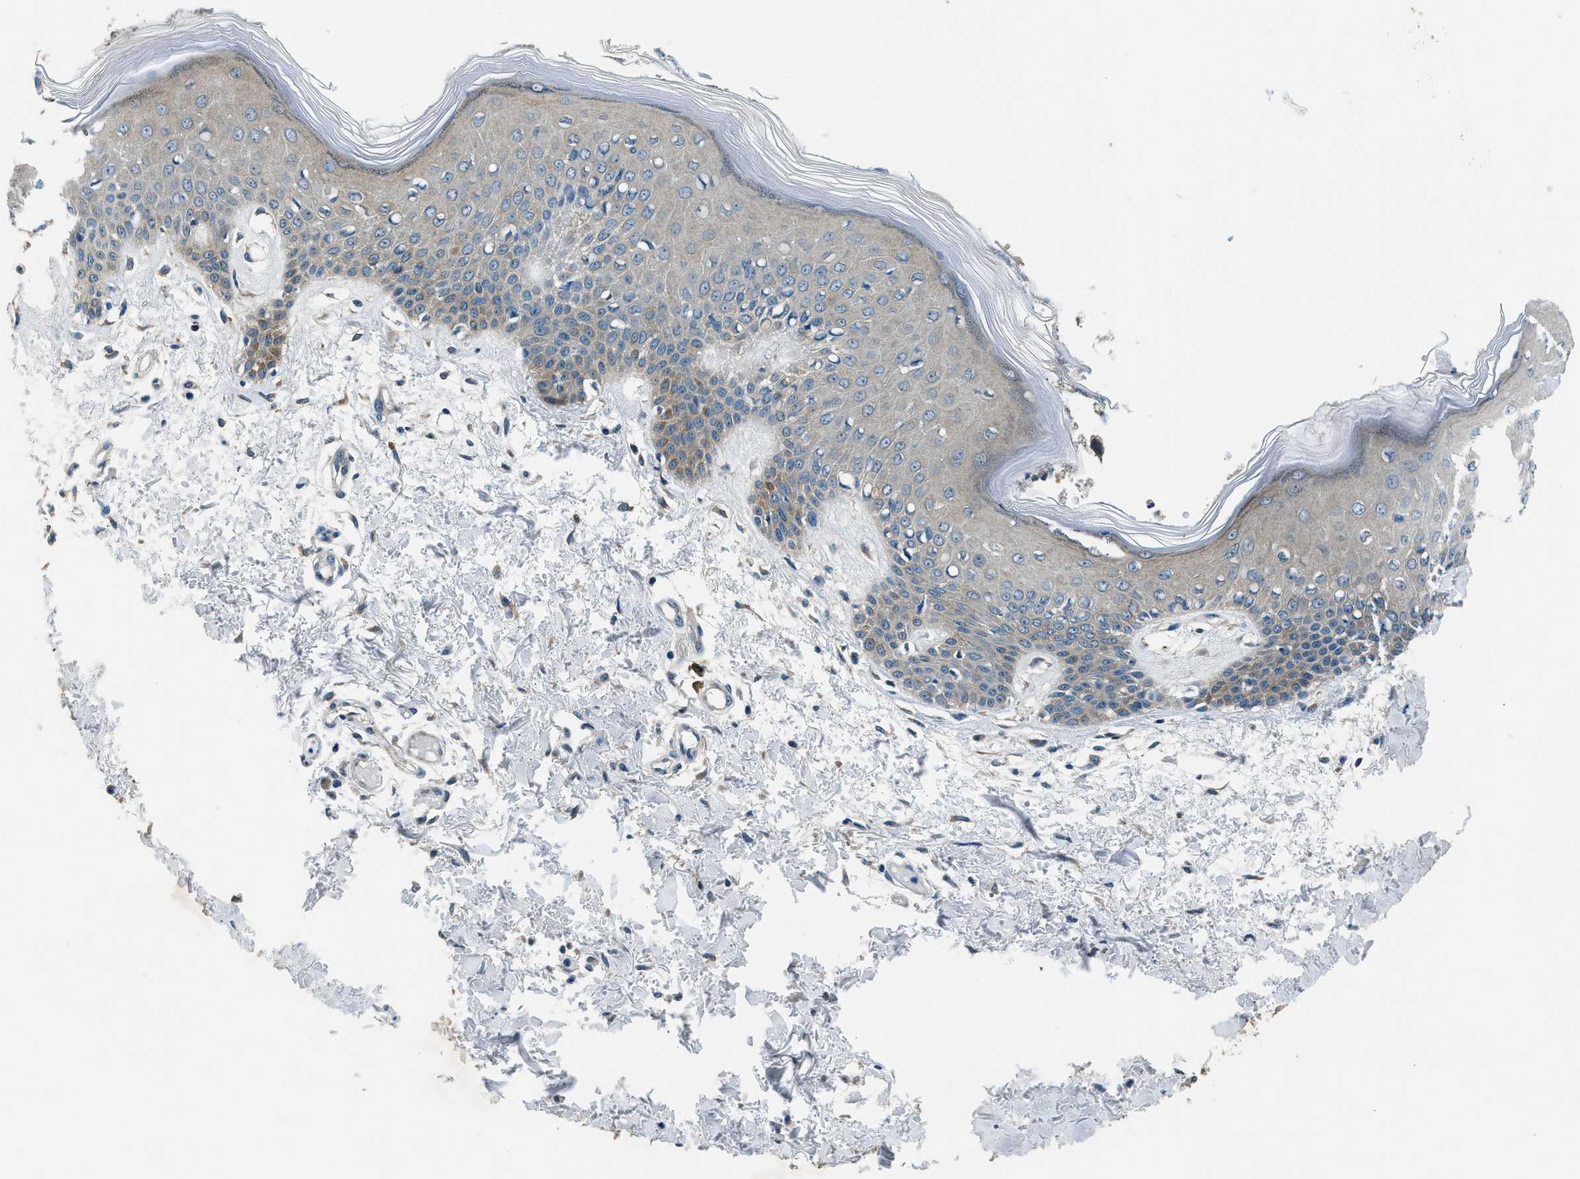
{"staining": {"intensity": "moderate", "quantity": ">75%", "location": "cytoplasmic/membranous"}, "tissue": "skin", "cell_type": "Fibroblasts", "image_type": "normal", "snomed": [{"axis": "morphology", "description": "Normal tissue, NOS"}, {"axis": "topography", "description": "Skin"}], "caption": "Immunohistochemistry (IHC) histopathology image of unremarkable human skin stained for a protein (brown), which shows medium levels of moderate cytoplasmic/membranous positivity in approximately >75% of fibroblasts.", "gene": "ARFGAP2", "patient": {"sex": "male", "age": 53}}